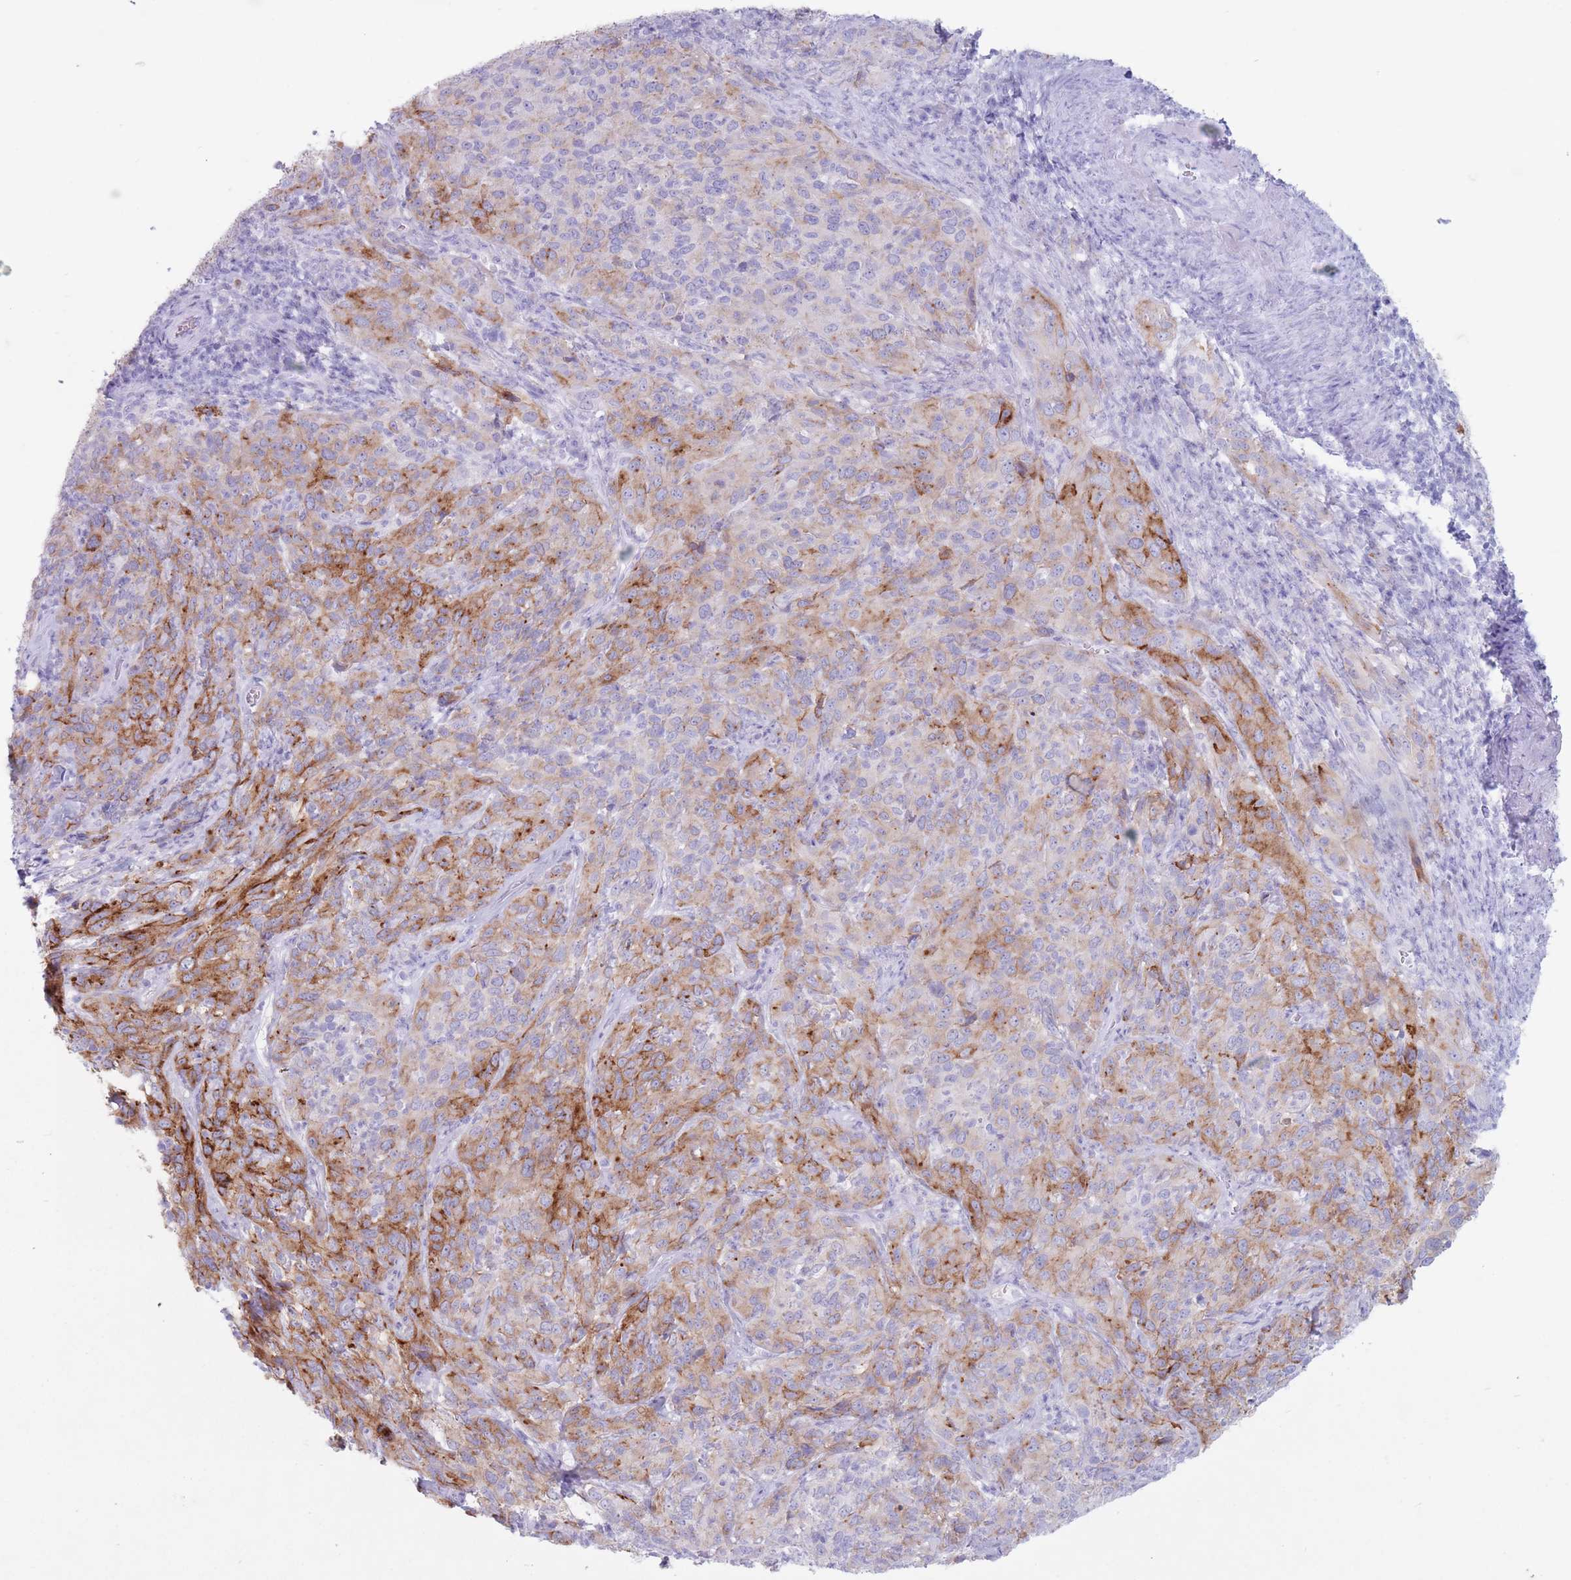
{"staining": {"intensity": "moderate", "quantity": "25%-75%", "location": "cytoplasmic/membranous"}, "tissue": "cervical cancer", "cell_type": "Tumor cells", "image_type": "cancer", "snomed": [{"axis": "morphology", "description": "Squamous cell carcinoma, NOS"}, {"axis": "topography", "description": "Cervix"}], "caption": "This micrograph exhibits immunohistochemistry (IHC) staining of human cervical cancer (squamous cell carcinoma), with medium moderate cytoplasmic/membranous expression in about 25%-75% of tumor cells.", "gene": "ST3GAL5", "patient": {"sex": "female", "age": 51}}